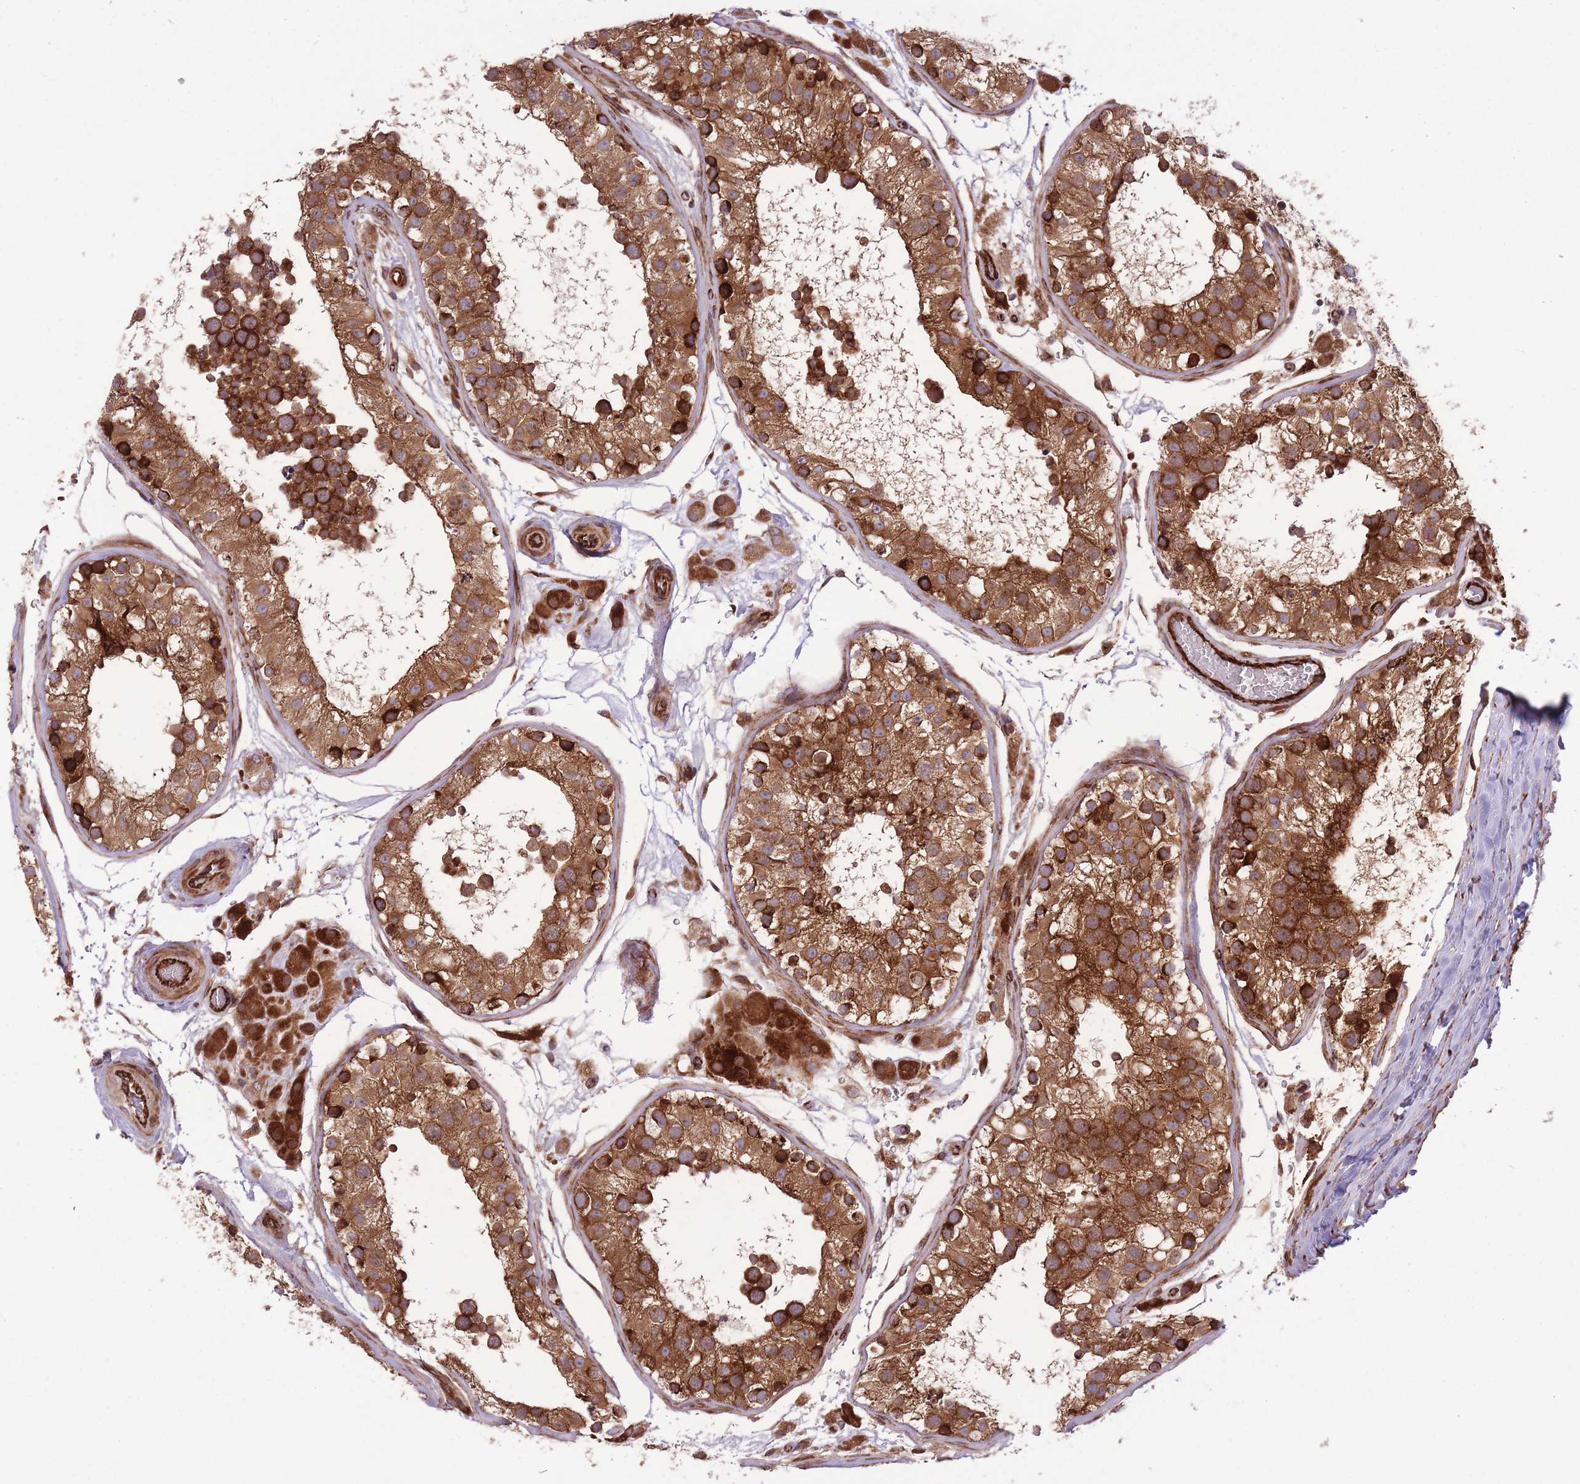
{"staining": {"intensity": "strong", "quantity": ">75%", "location": "cytoplasmic/membranous"}, "tissue": "testis", "cell_type": "Cells in seminiferous ducts", "image_type": "normal", "snomed": [{"axis": "morphology", "description": "Normal tissue, NOS"}, {"axis": "topography", "description": "Testis"}], "caption": "Testis stained with DAB (3,3'-diaminobenzidine) immunohistochemistry (IHC) shows high levels of strong cytoplasmic/membranous expression in approximately >75% of cells in seminiferous ducts.", "gene": "CISH", "patient": {"sex": "male", "age": 26}}